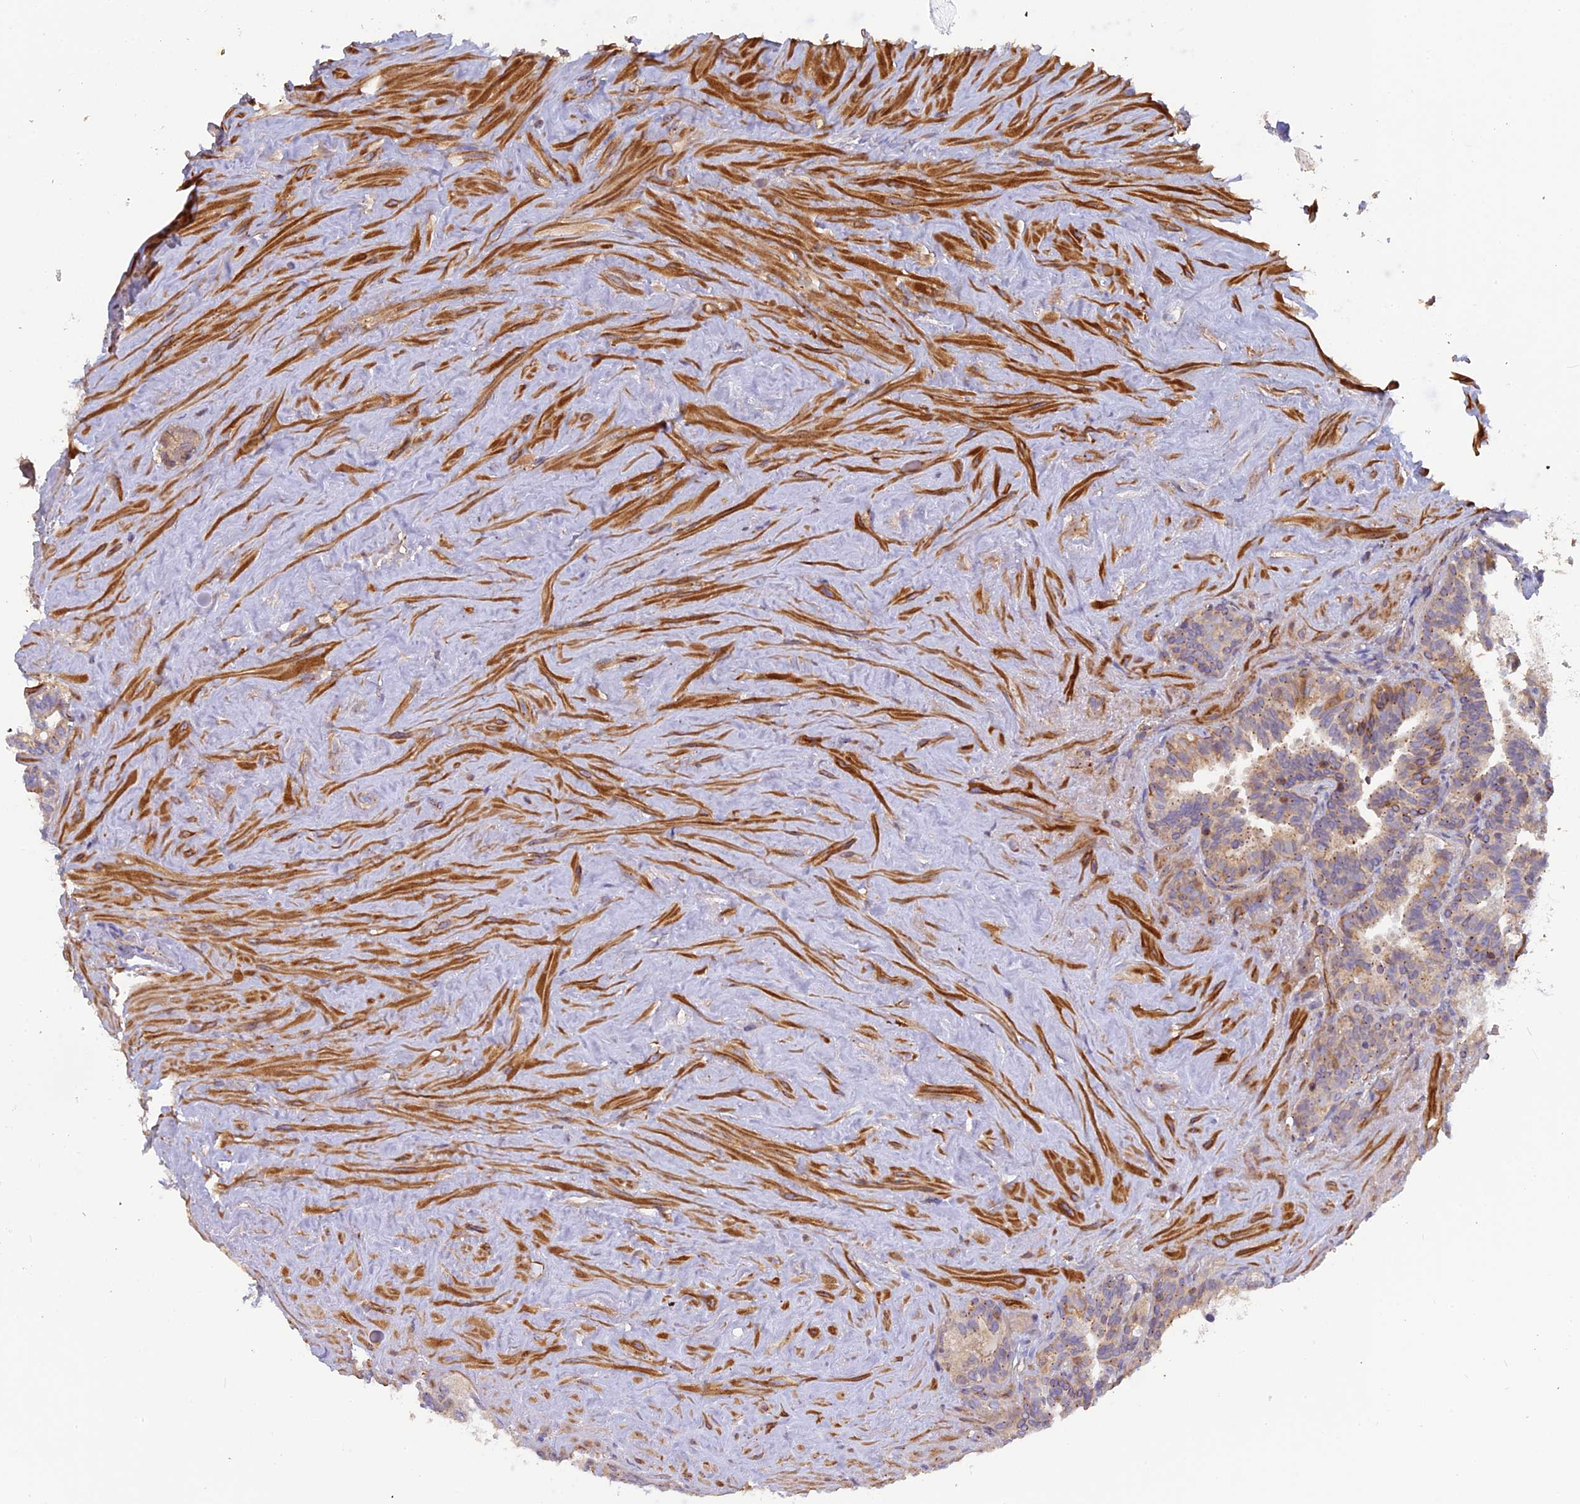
{"staining": {"intensity": "weak", "quantity": "25%-75%", "location": "cytoplasmic/membranous"}, "tissue": "seminal vesicle", "cell_type": "Glandular cells", "image_type": "normal", "snomed": [{"axis": "morphology", "description": "Normal tissue, NOS"}, {"axis": "topography", "description": "Seminal veicle"}], "caption": "Seminal vesicle stained with immunohistochemistry shows weak cytoplasmic/membranous expression in approximately 25%-75% of glandular cells. (DAB IHC with brightfield microscopy, high magnification).", "gene": "RPIA", "patient": {"sex": "male", "age": 68}}